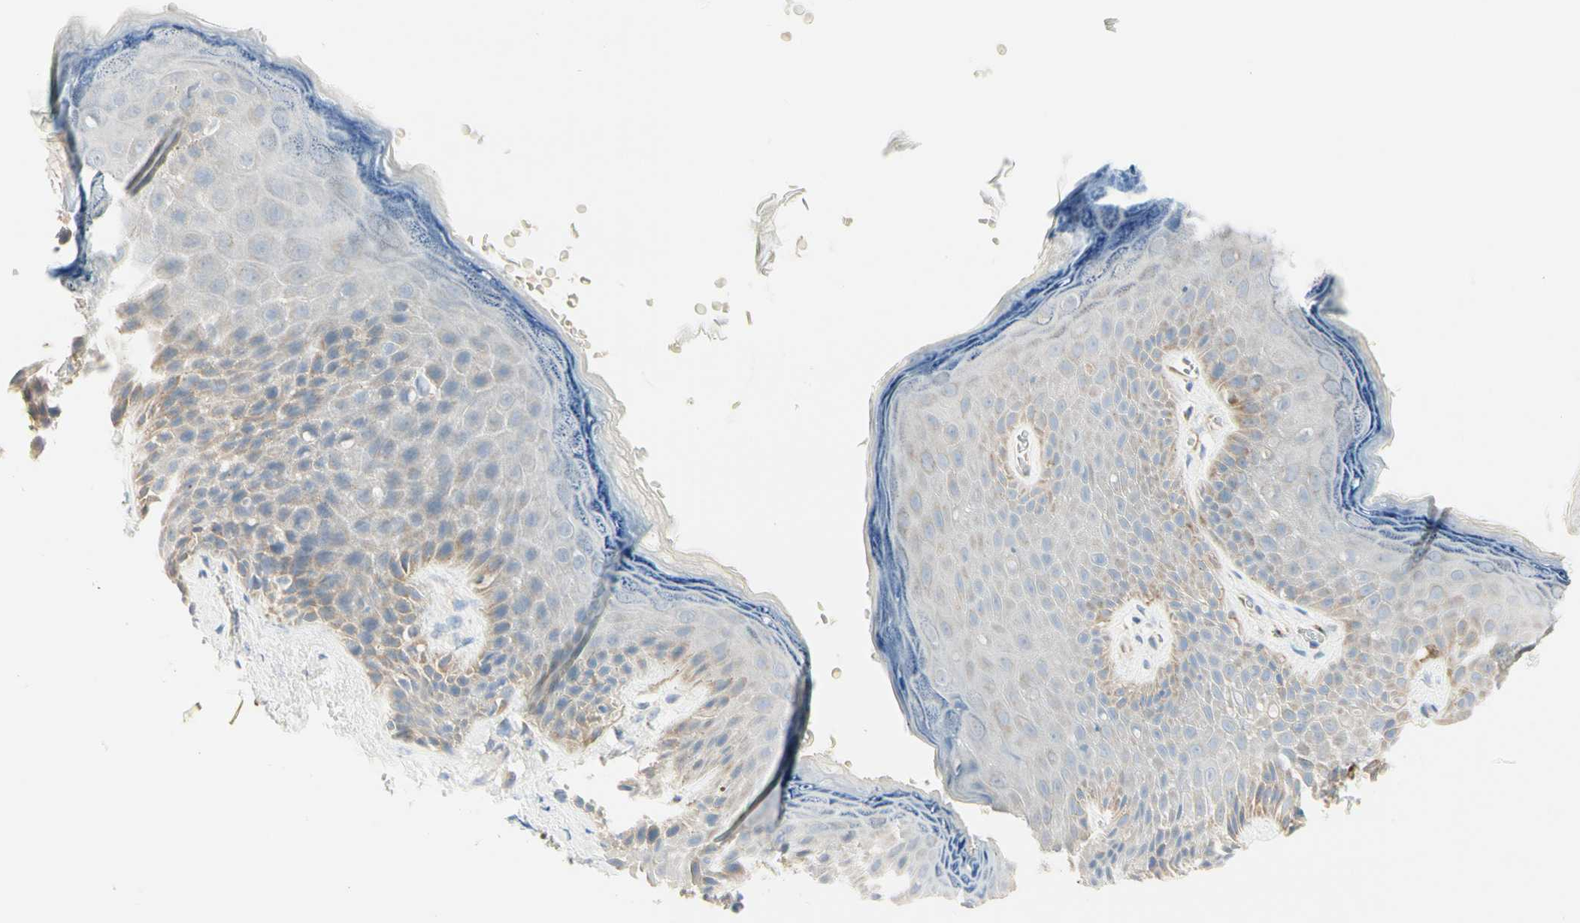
{"staining": {"intensity": "weak", "quantity": "<25%", "location": "cytoplasmic/membranous"}, "tissue": "skin", "cell_type": "Epidermal cells", "image_type": "normal", "snomed": [{"axis": "morphology", "description": "Normal tissue, NOS"}, {"axis": "topography", "description": "Anal"}], "caption": "Epidermal cells show no significant expression in normal skin. (Stains: DAB (3,3'-diaminobenzidine) immunohistochemistry (IHC) with hematoxylin counter stain, Microscopy: brightfield microscopy at high magnification).", "gene": "ALDH18A1", "patient": {"sex": "female", "age": 46}}